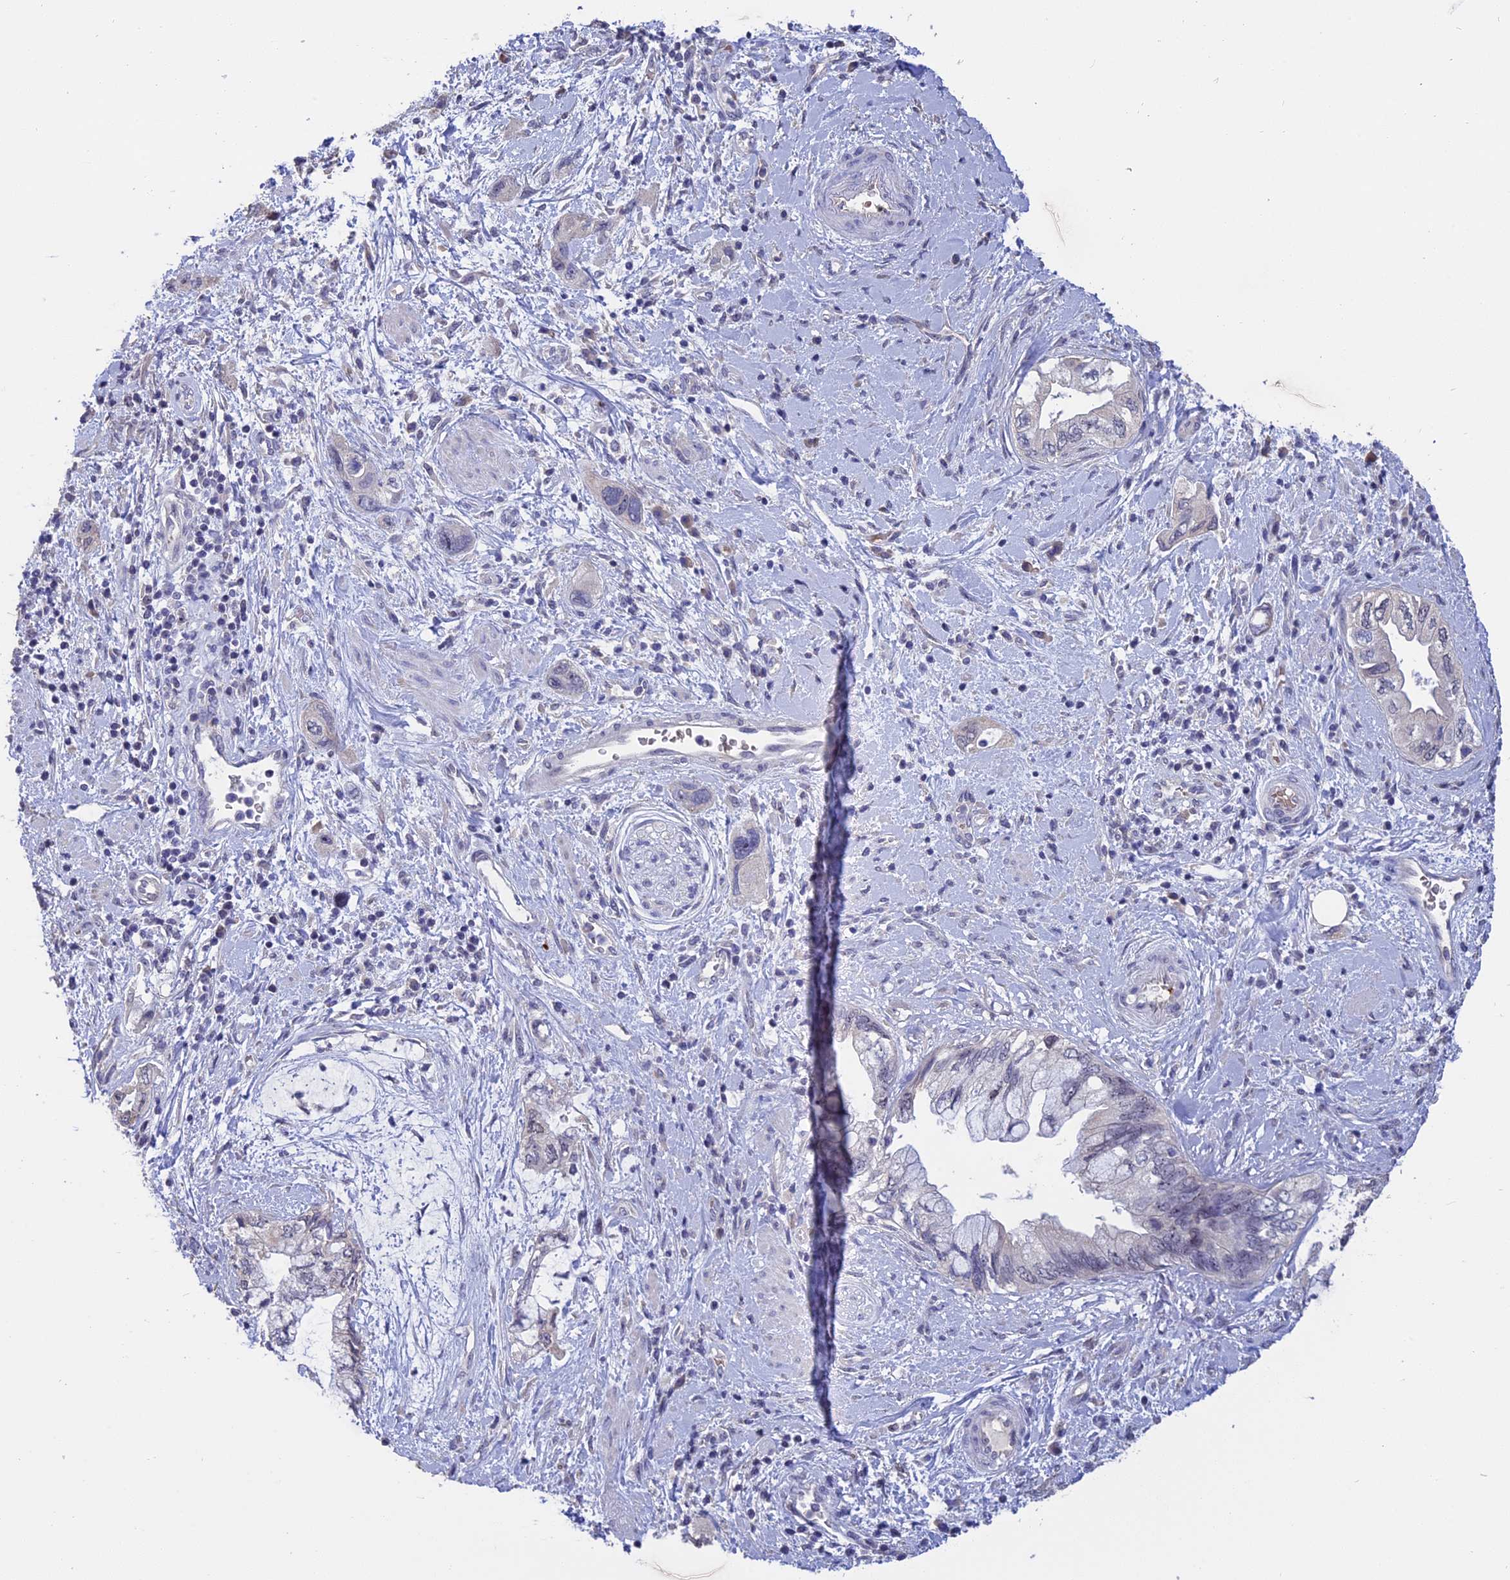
{"staining": {"intensity": "negative", "quantity": "none", "location": "none"}, "tissue": "pancreatic cancer", "cell_type": "Tumor cells", "image_type": "cancer", "snomed": [{"axis": "morphology", "description": "Adenocarcinoma, NOS"}, {"axis": "topography", "description": "Pancreas"}], "caption": "There is no significant expression in tumor cells of pancreatic cancer (adenocarcinoma).", "gene": "KNOP1", "patient": {"sex": "female", "age": 73}}